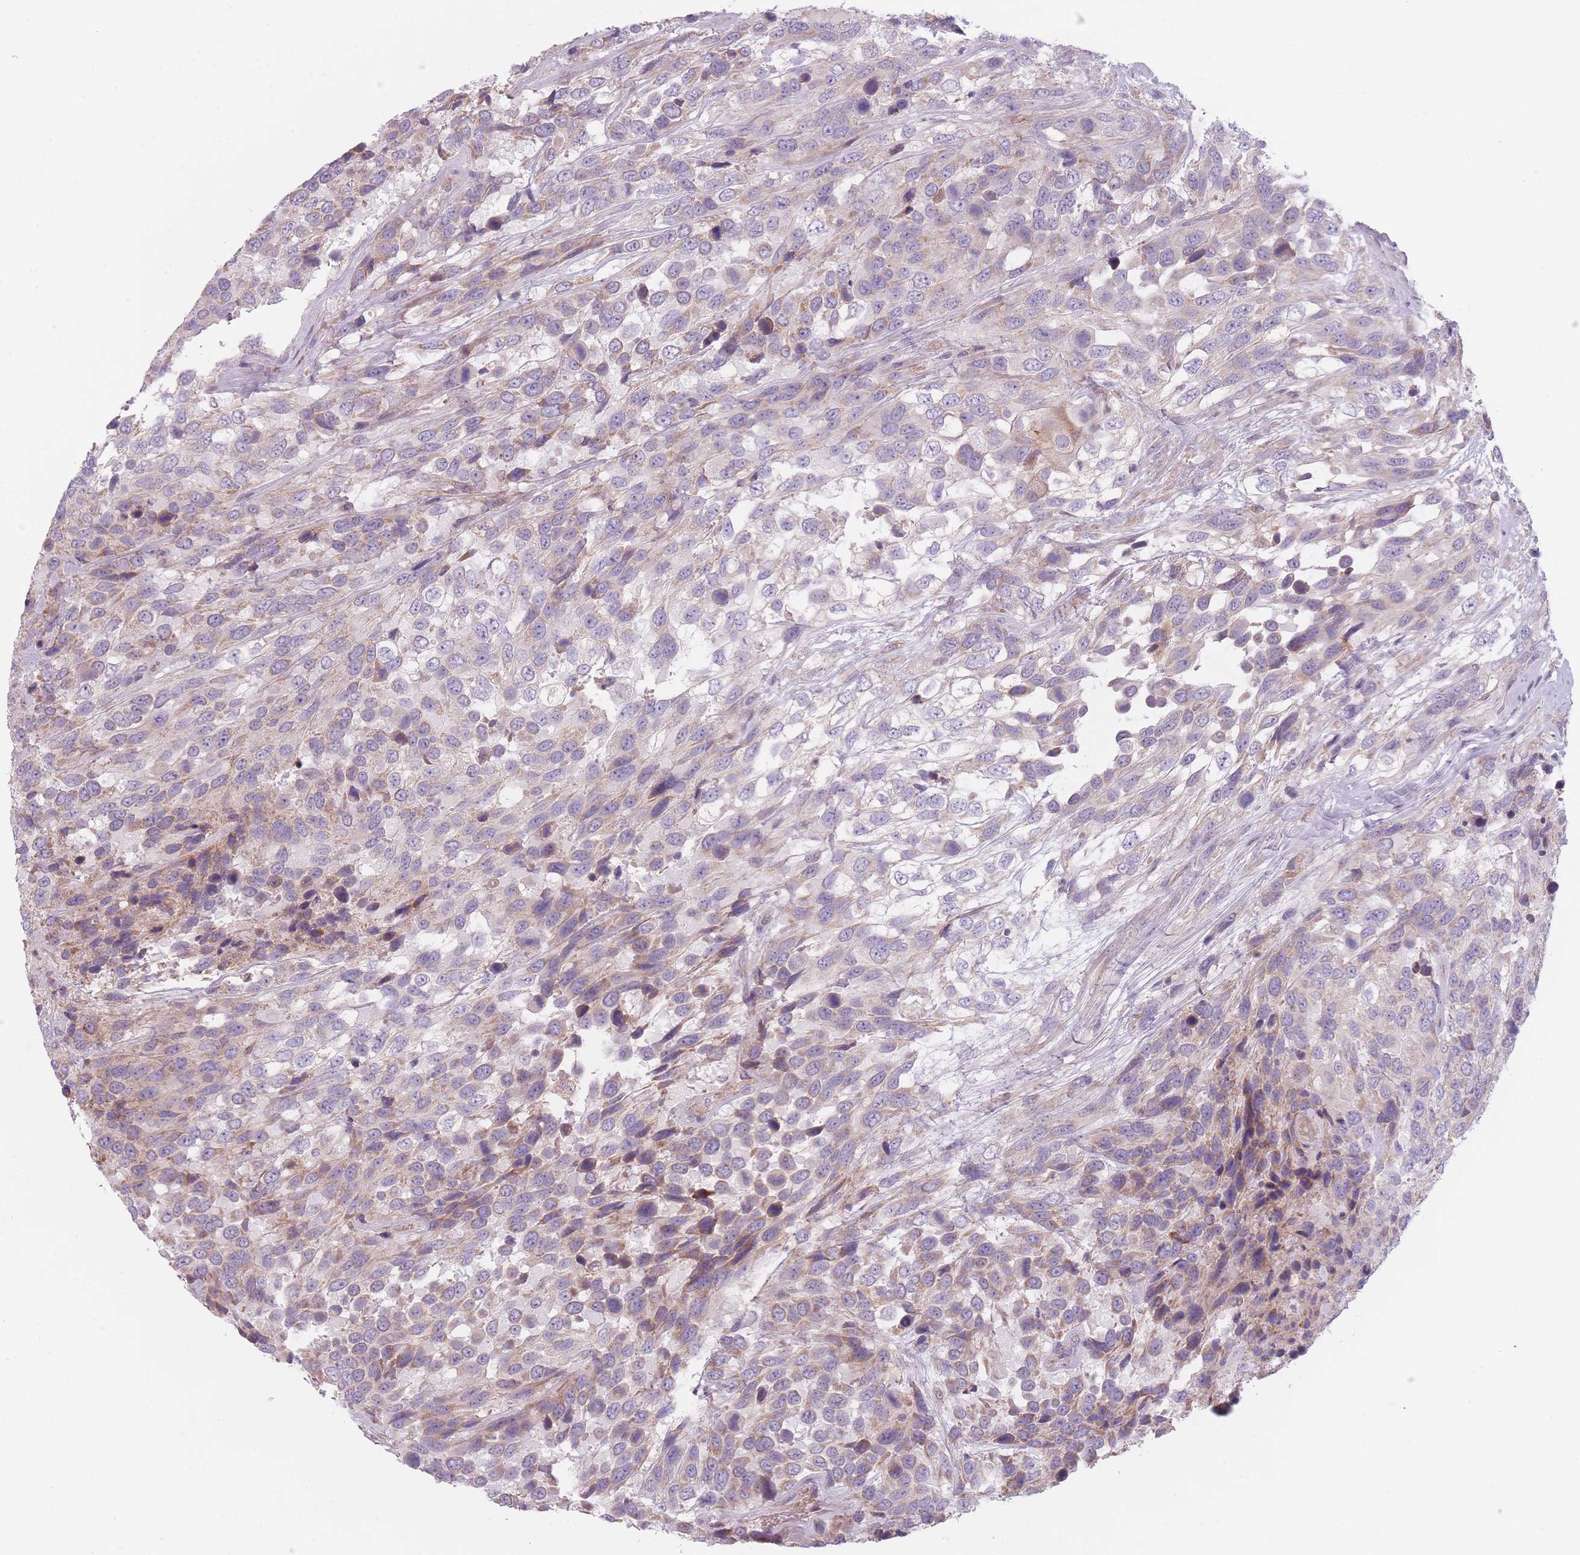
{"staining": {"intensity": "weak", "quantity": "<25%", "location": "cytoplasmic/membranous"}, "tissue": "urothelial cancer", "cell_type": "Tumor cells", "image_type": "cancer", "snomed": [{"axis": "morphology", "description": "Urothelial carcinoma, High grade"}, {"axis": "topography", "description": "Urinary bladder"}], "caption": "High power microscopy histopathology image of an immunohistochemistry (IHC) image of urothelial cancer, revealing no significant staining in tumor cells.", "gene": "NT5DC2", "patient": {"sex": "female", "age": 70}}